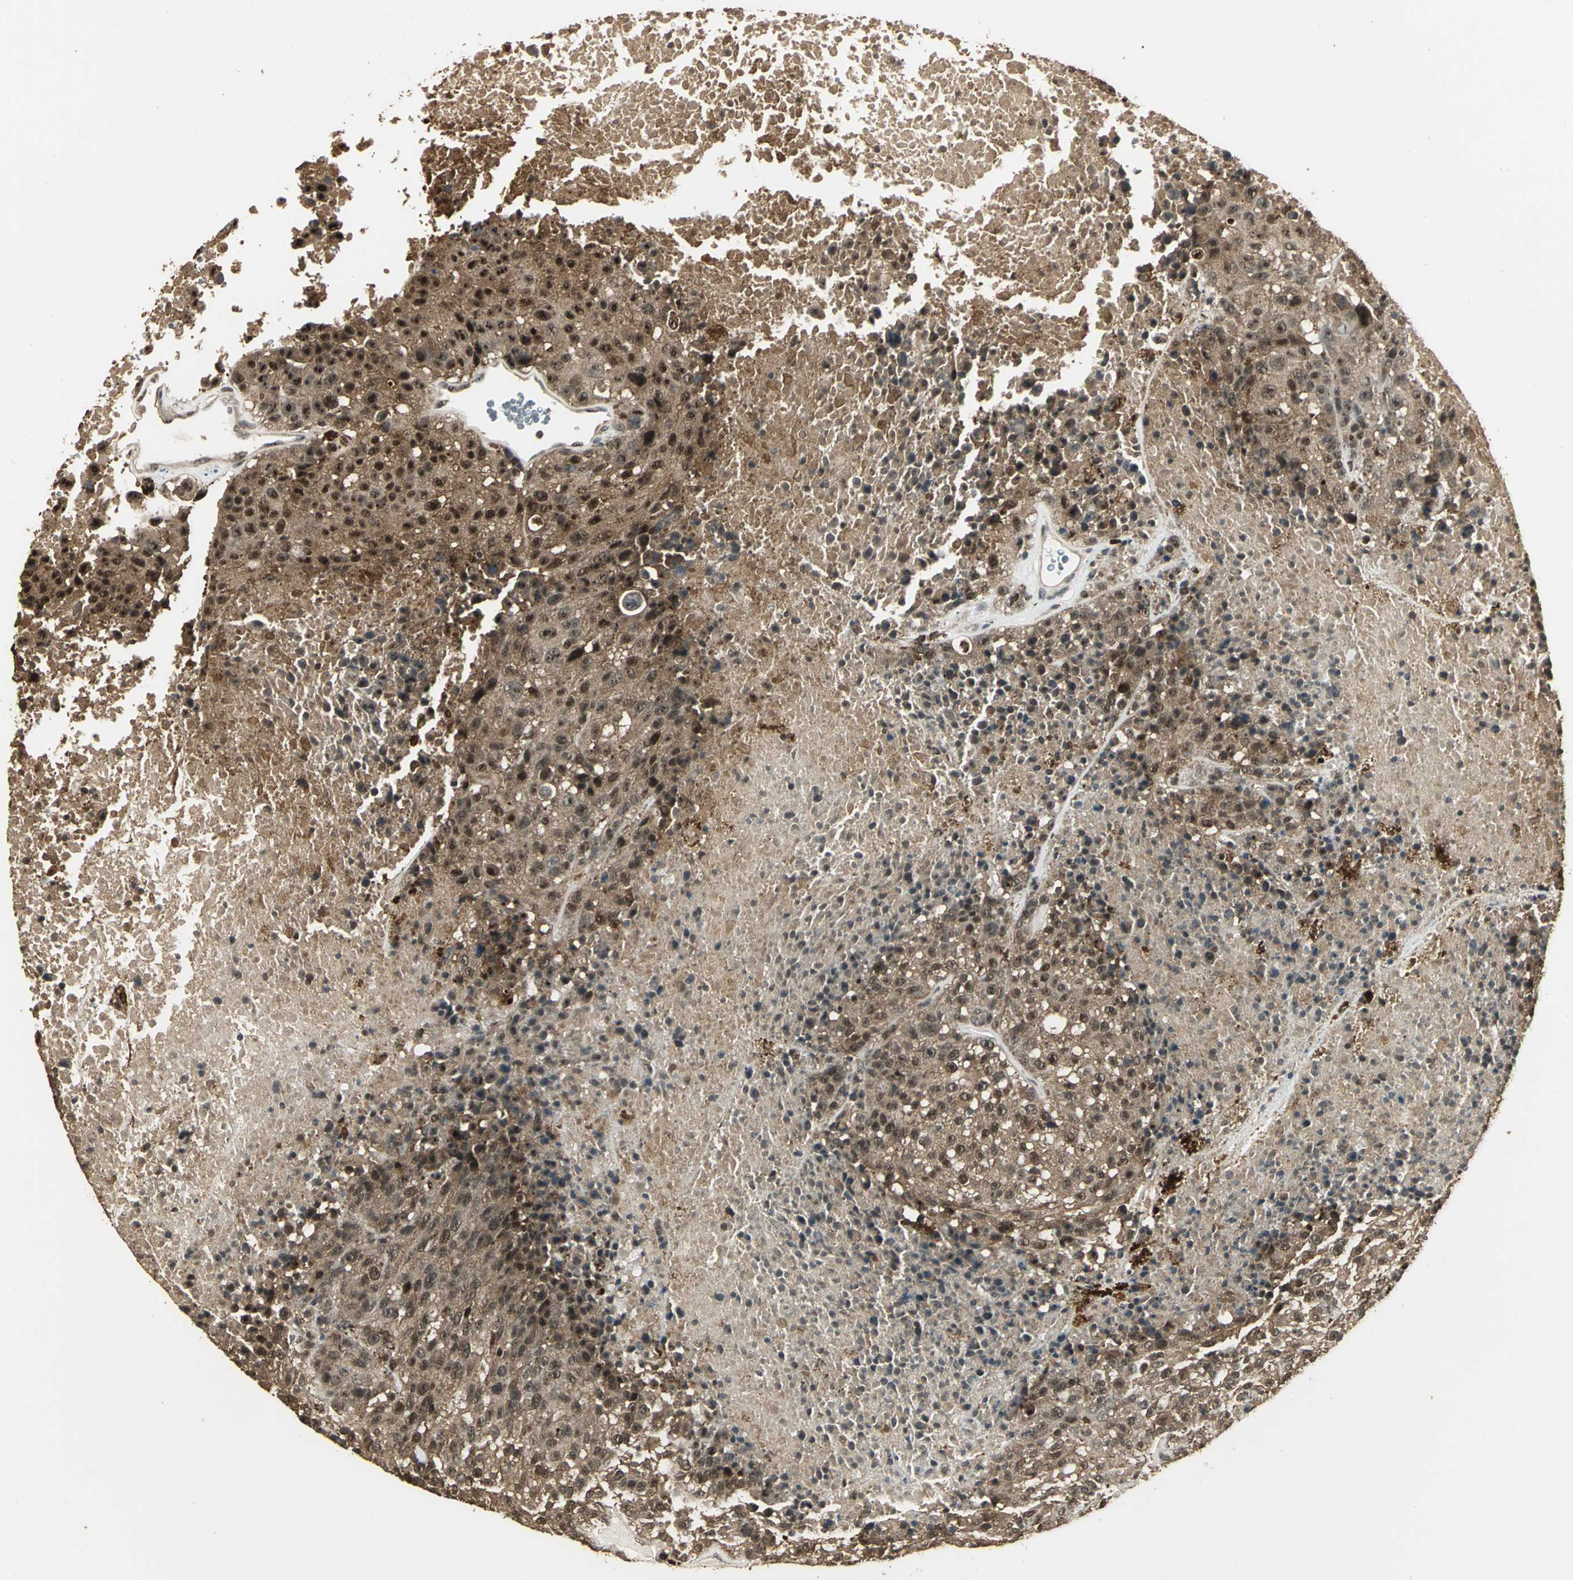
{"staining": {"intensity": "strong", "quantity": "25%-75%", "location": "cytoplasmic/membranous"}, "tissue": "melanoma", "cell_type": "Tumor cells", "image_type": "cancer", "snomed": [{"axis": "morphology", "description": "Malignant melanoma, Metastatic site"}, {"axis": "topography", "description": "Cerebral cortex"}], "caption": "The histopathology image reveals immunohistochemical staining of malignant melanoma (metastatic site). There is strong cytoplasmic/membranous staining is identified in about 25%-75% of tumor cells. The protein of interest is shown in brown color, while the nuclei are stained blue.", "gene": "UCHL5", "patient": {"sex": "female", "age": 52}}